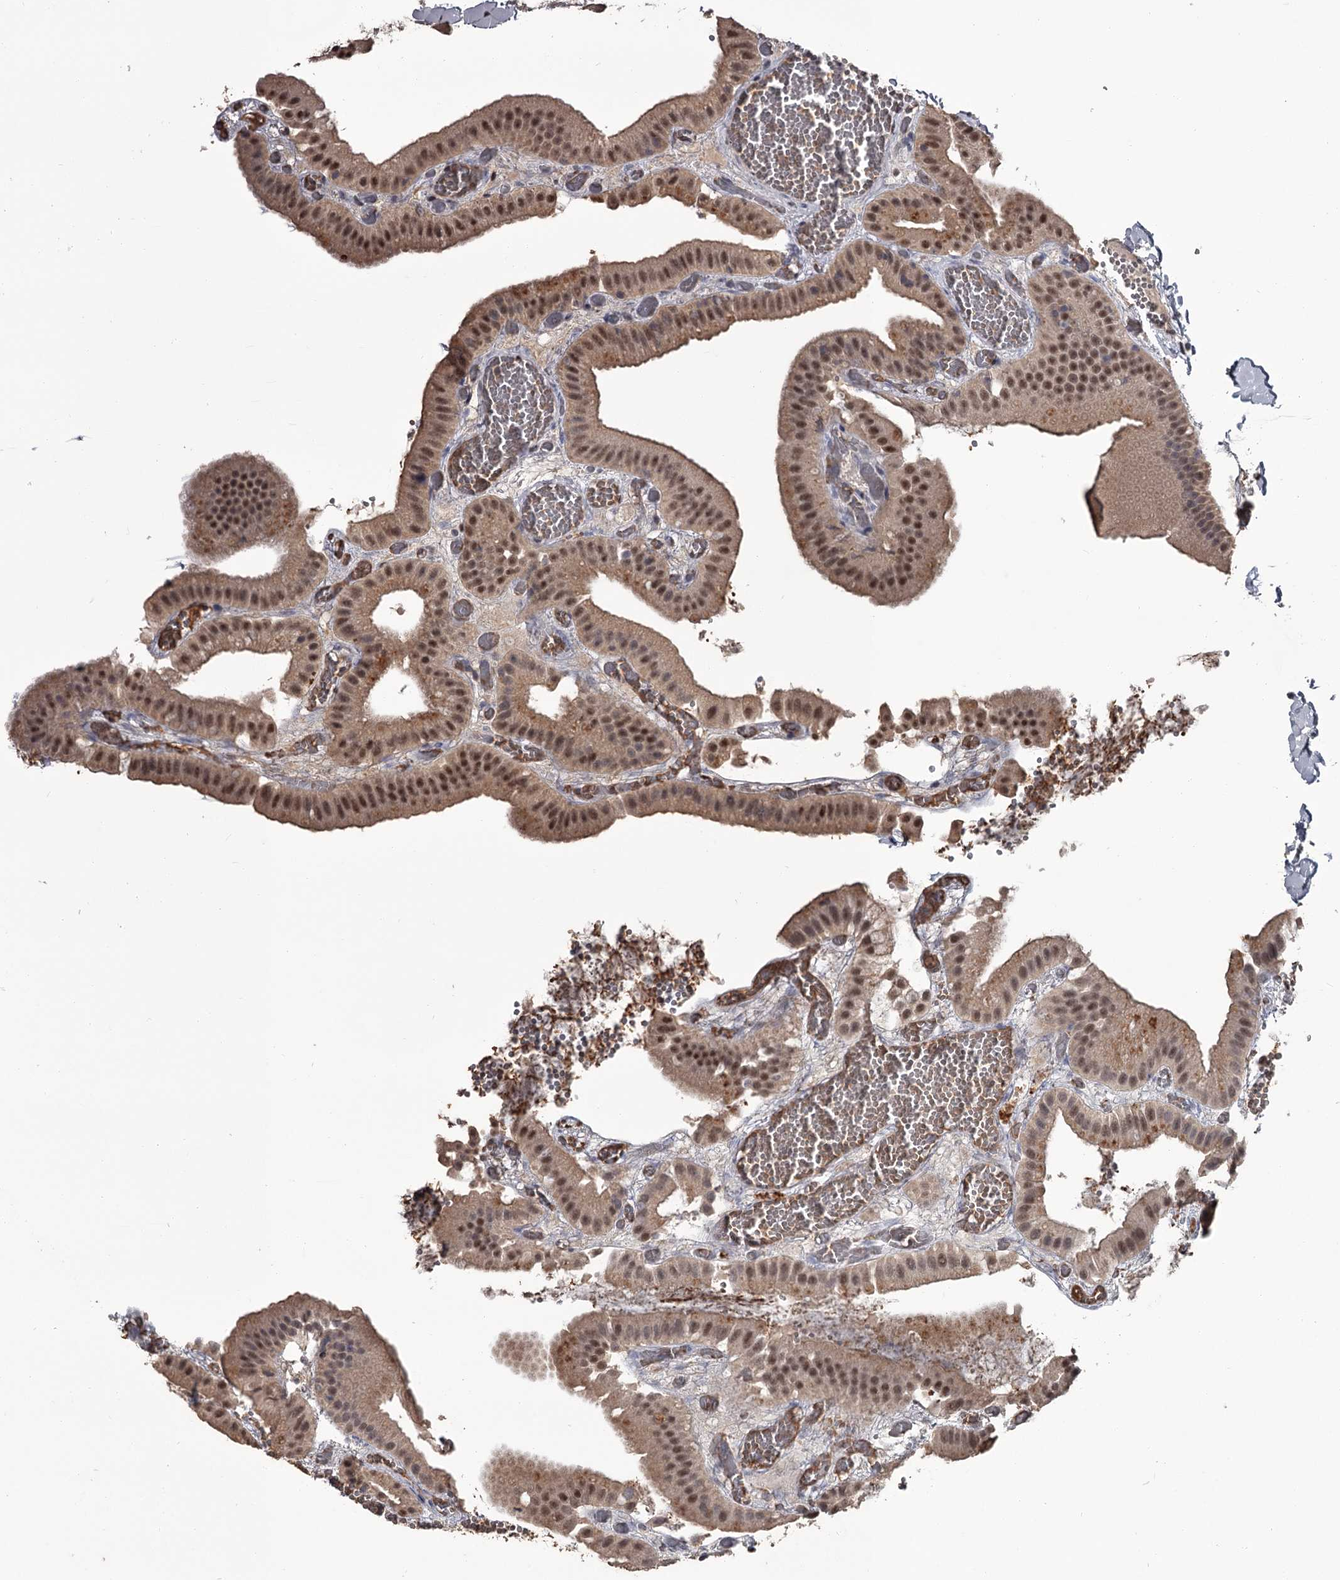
{"staining": {"intensity": "moderate", "quantity": ">75%", "location": "cytoplasmic/membranous,nuclear"}, "tissue": "gallbladder", "cell_type": "Glandular cells", "image_type": "normal", "snomed": [{"axis": "morphology", "description": "Normal tissue, NOS"}, {"axis": "topography", "description": "Gallbladder"}], "caption": "About >75% of glandular cells in normal human gallbladder demonstrate moderate cytoplasmic/membranous,nuclear protein expression as visualized by brown immunohistochemical staining.", "gene": "PRPF40B", "patient": {"sex": "female", "age": 64}}